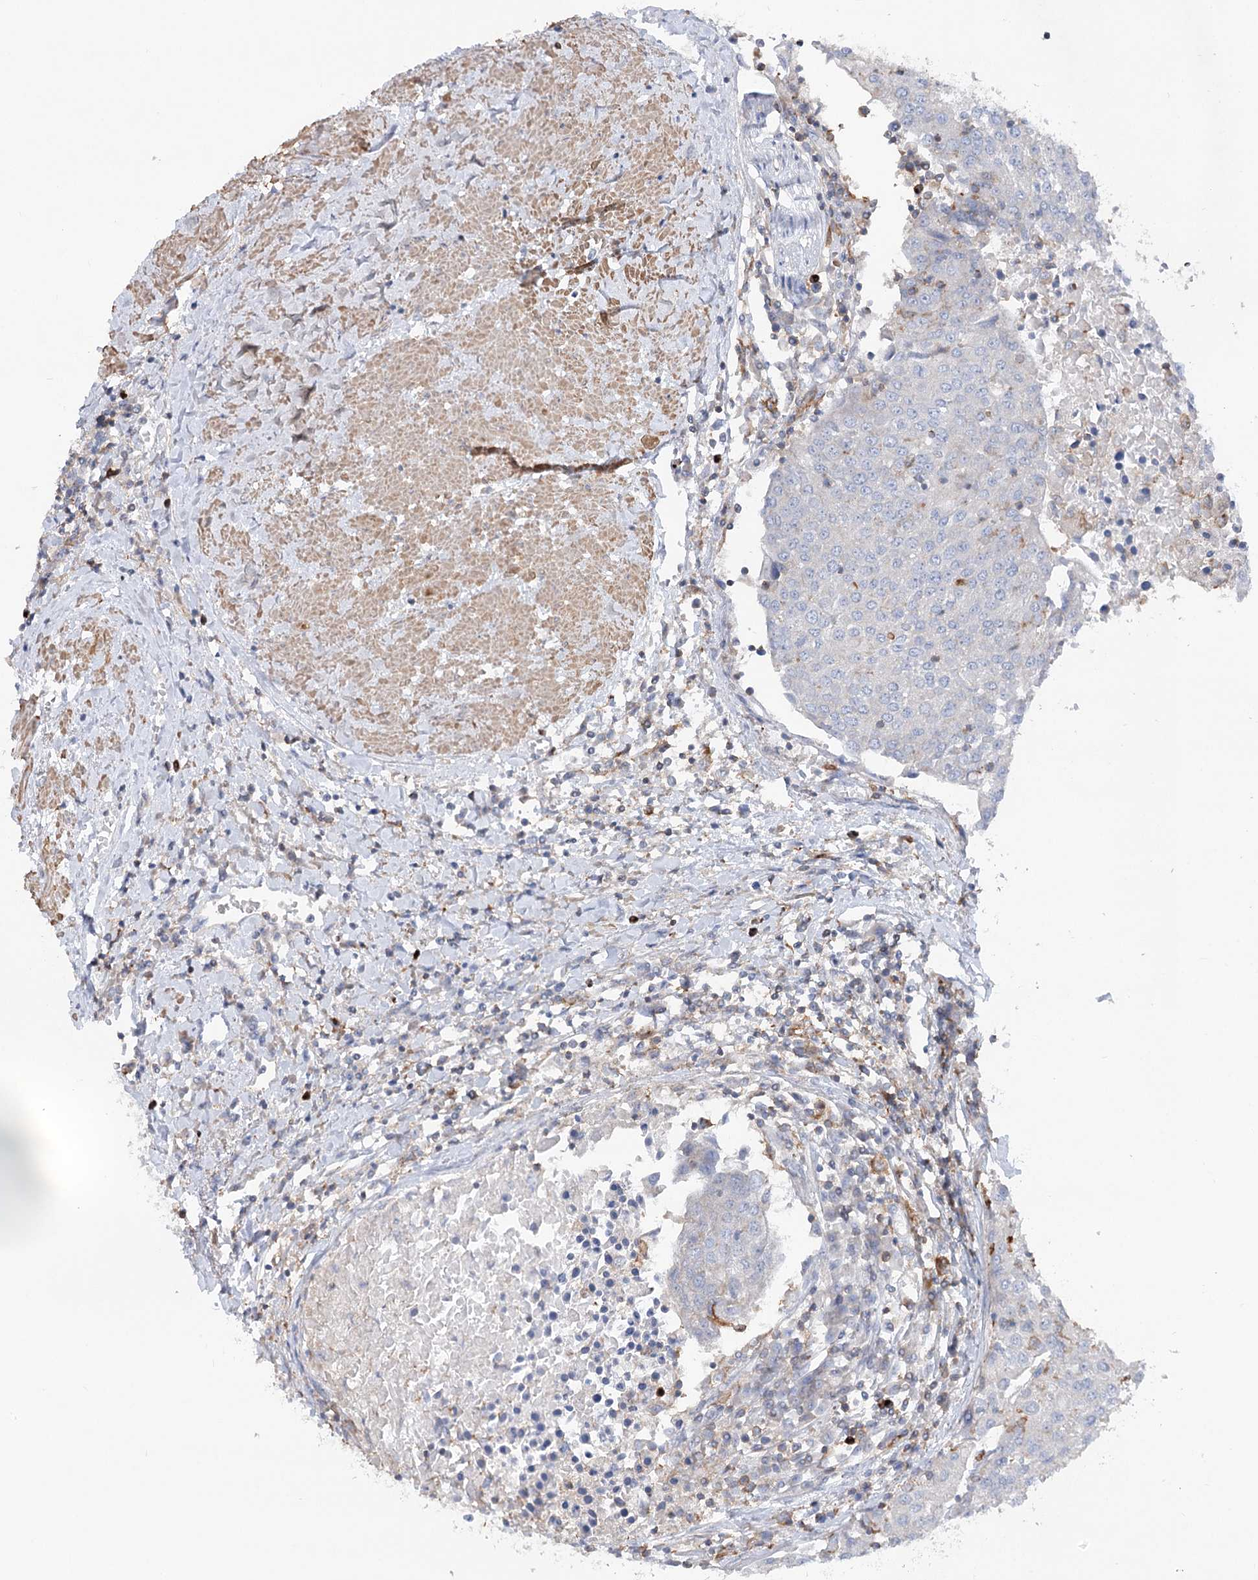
{"staining": {"intensity": "negative", "quantity": "none", "location": "none"}, "tissue": "urothelial cancer", "cell_type": "Tumor cells", "image_type": "cancer", "snomed": [{"axis": "morphology", "description": "Urothelial carcinoma, High grade"}, {"axis": "topography", "description": "Urinary bladder"}], "caption": "Tumor cells are negative for protein expression in human urothelial carcinoma (high-grade).", "gene": "LARP1B", "patient": {"sex": "female", "age": 85}}